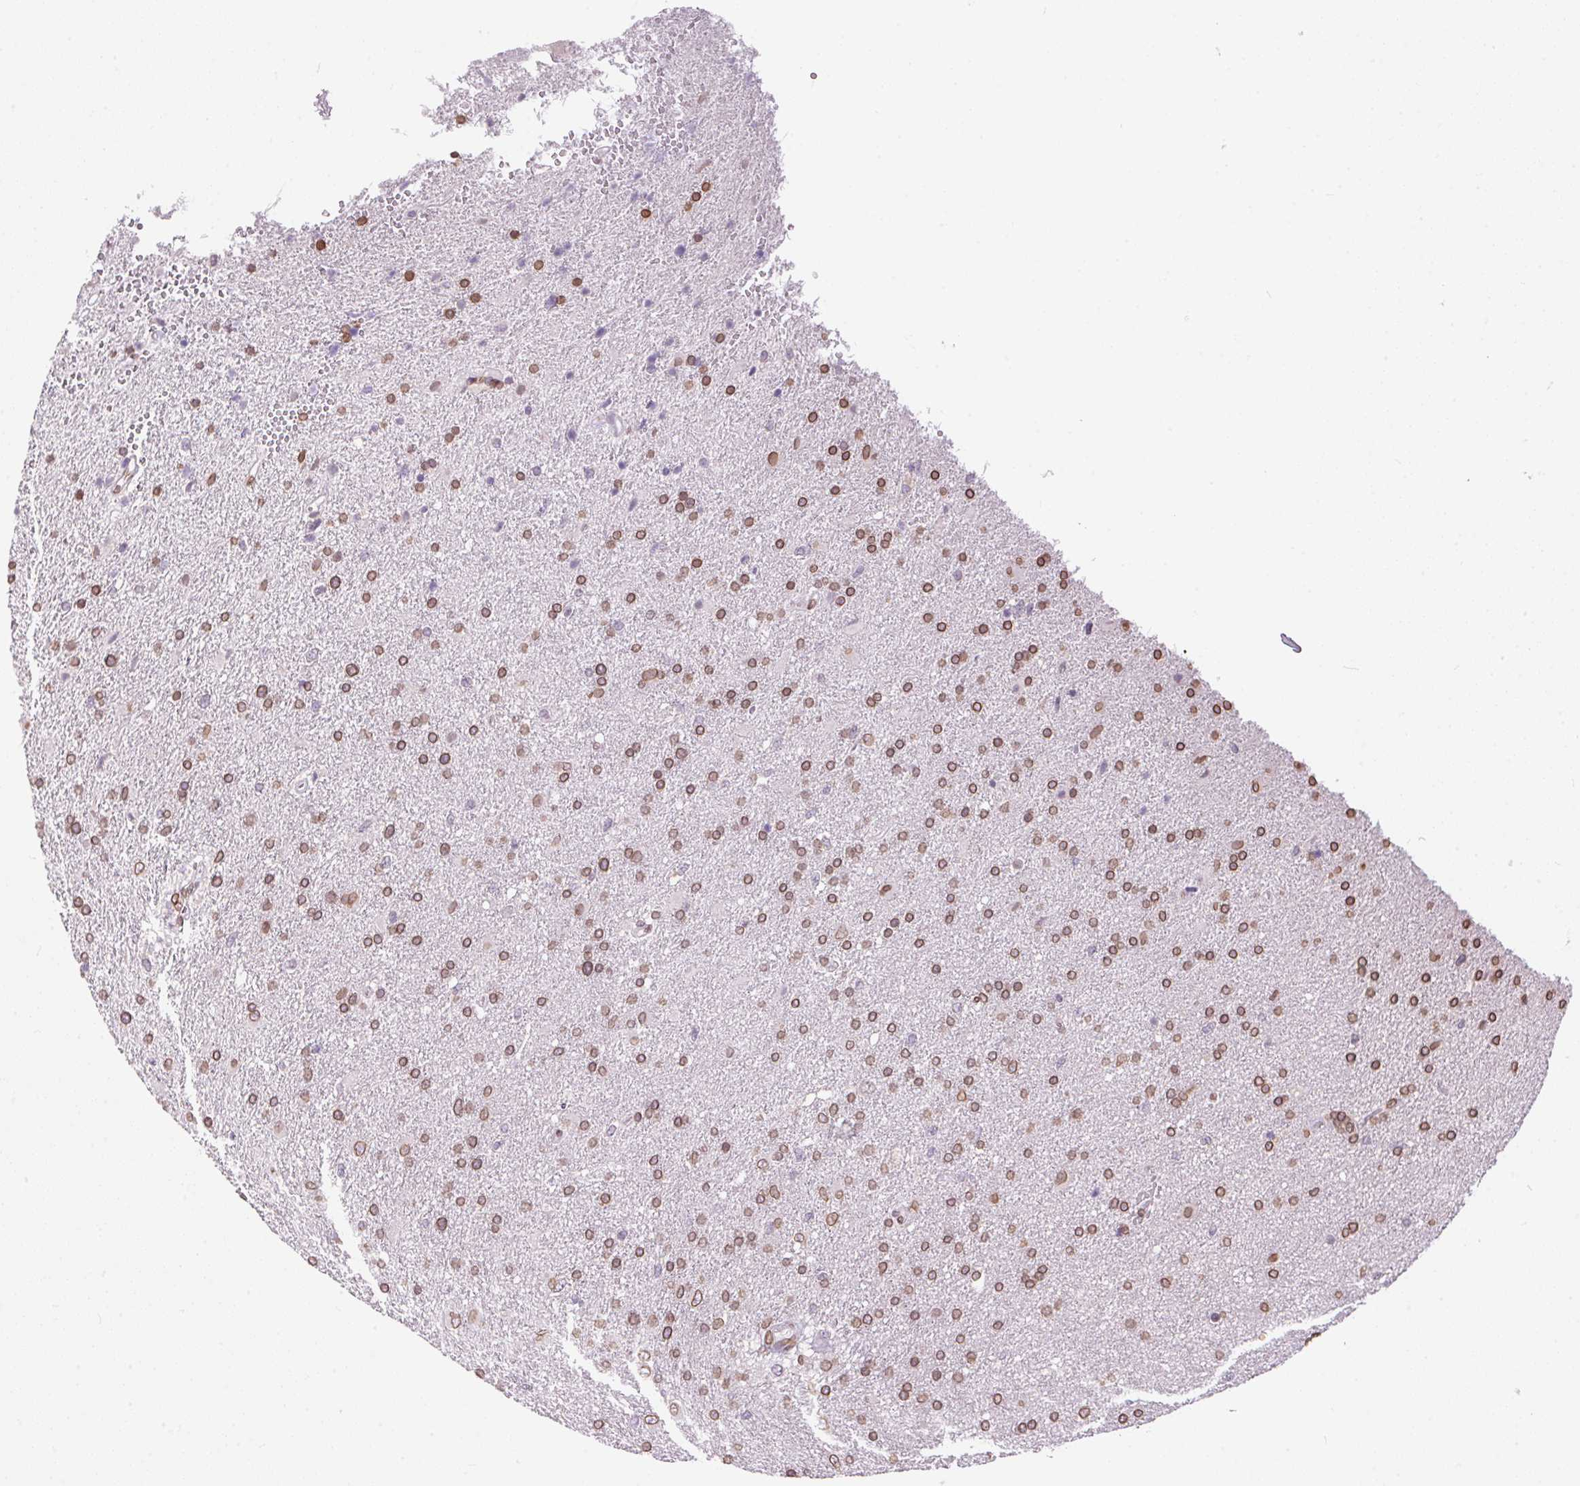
{"staining": {"intensity": "moderate", "quantity": ">75%", "location": "cytoplasmic/membranous,nuclear"}, "tissue": "glioma", "cell_type": "Tumor cells", "image_type": "cancer", "snomed": [{"axis": "morphology", "description": "Glioma, malignant, High grade"}, {"axis": "topography", "description": "Brain"}], "caption": "Tumor cells demonstrate moderate cytoplasmic/membranous and nuclear positivity in about >75% of cells in high-grade glioma (malignant). Using DAB (brown) and hematoxylin (blue) stains, captured at high magnification using brightfield microscopy.", "gene": "TMEM175", "patient": {"sex": "male", "age": 56}}